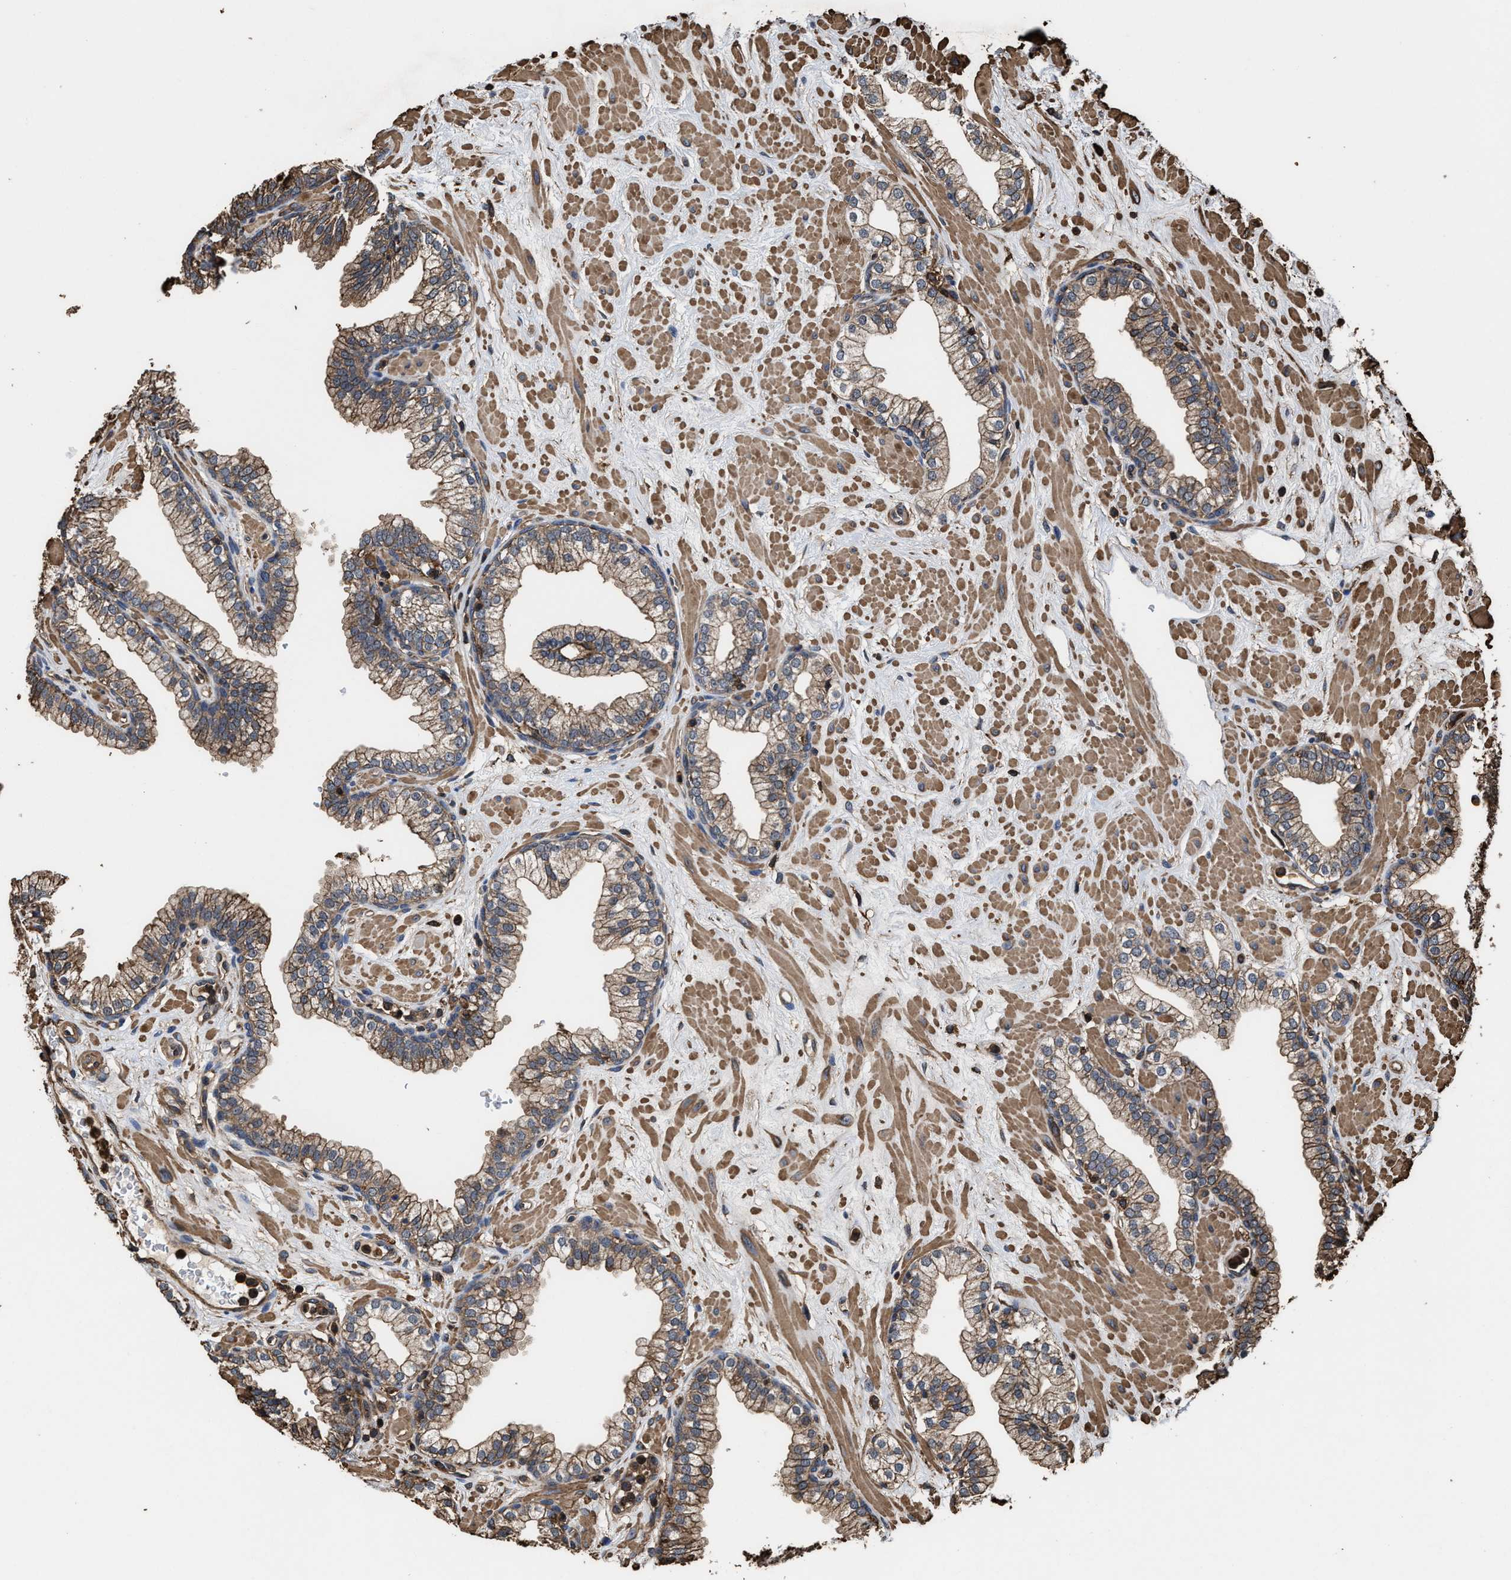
{"staining": {"intensity": "weak", "quantity": ">75%", "location": "cytoplasmic/membranous"}, "tissue": "prostate", "cell_type": "Glandular cells", "image_type": "normal", "snomed": [{"axis": "morphology", "description": "Normal tissue, NOS"}, {"axis": "morphology", "description": "Urothelial carcinoma, Low grade"}, {"axis": "topography", "description": "Urinary bladder"}, {"axis": "topography", "description": "Prostate"}], "caption": "DAB (3,3'-diaminobenzidine) immunohistochemical staining of normal human prostate displays weak cytoplasmic/membranous protein positivity in about >75% of glandular cells.", "gene": "KBTBD2", "patient": {"sex": "male", "age": 60}}